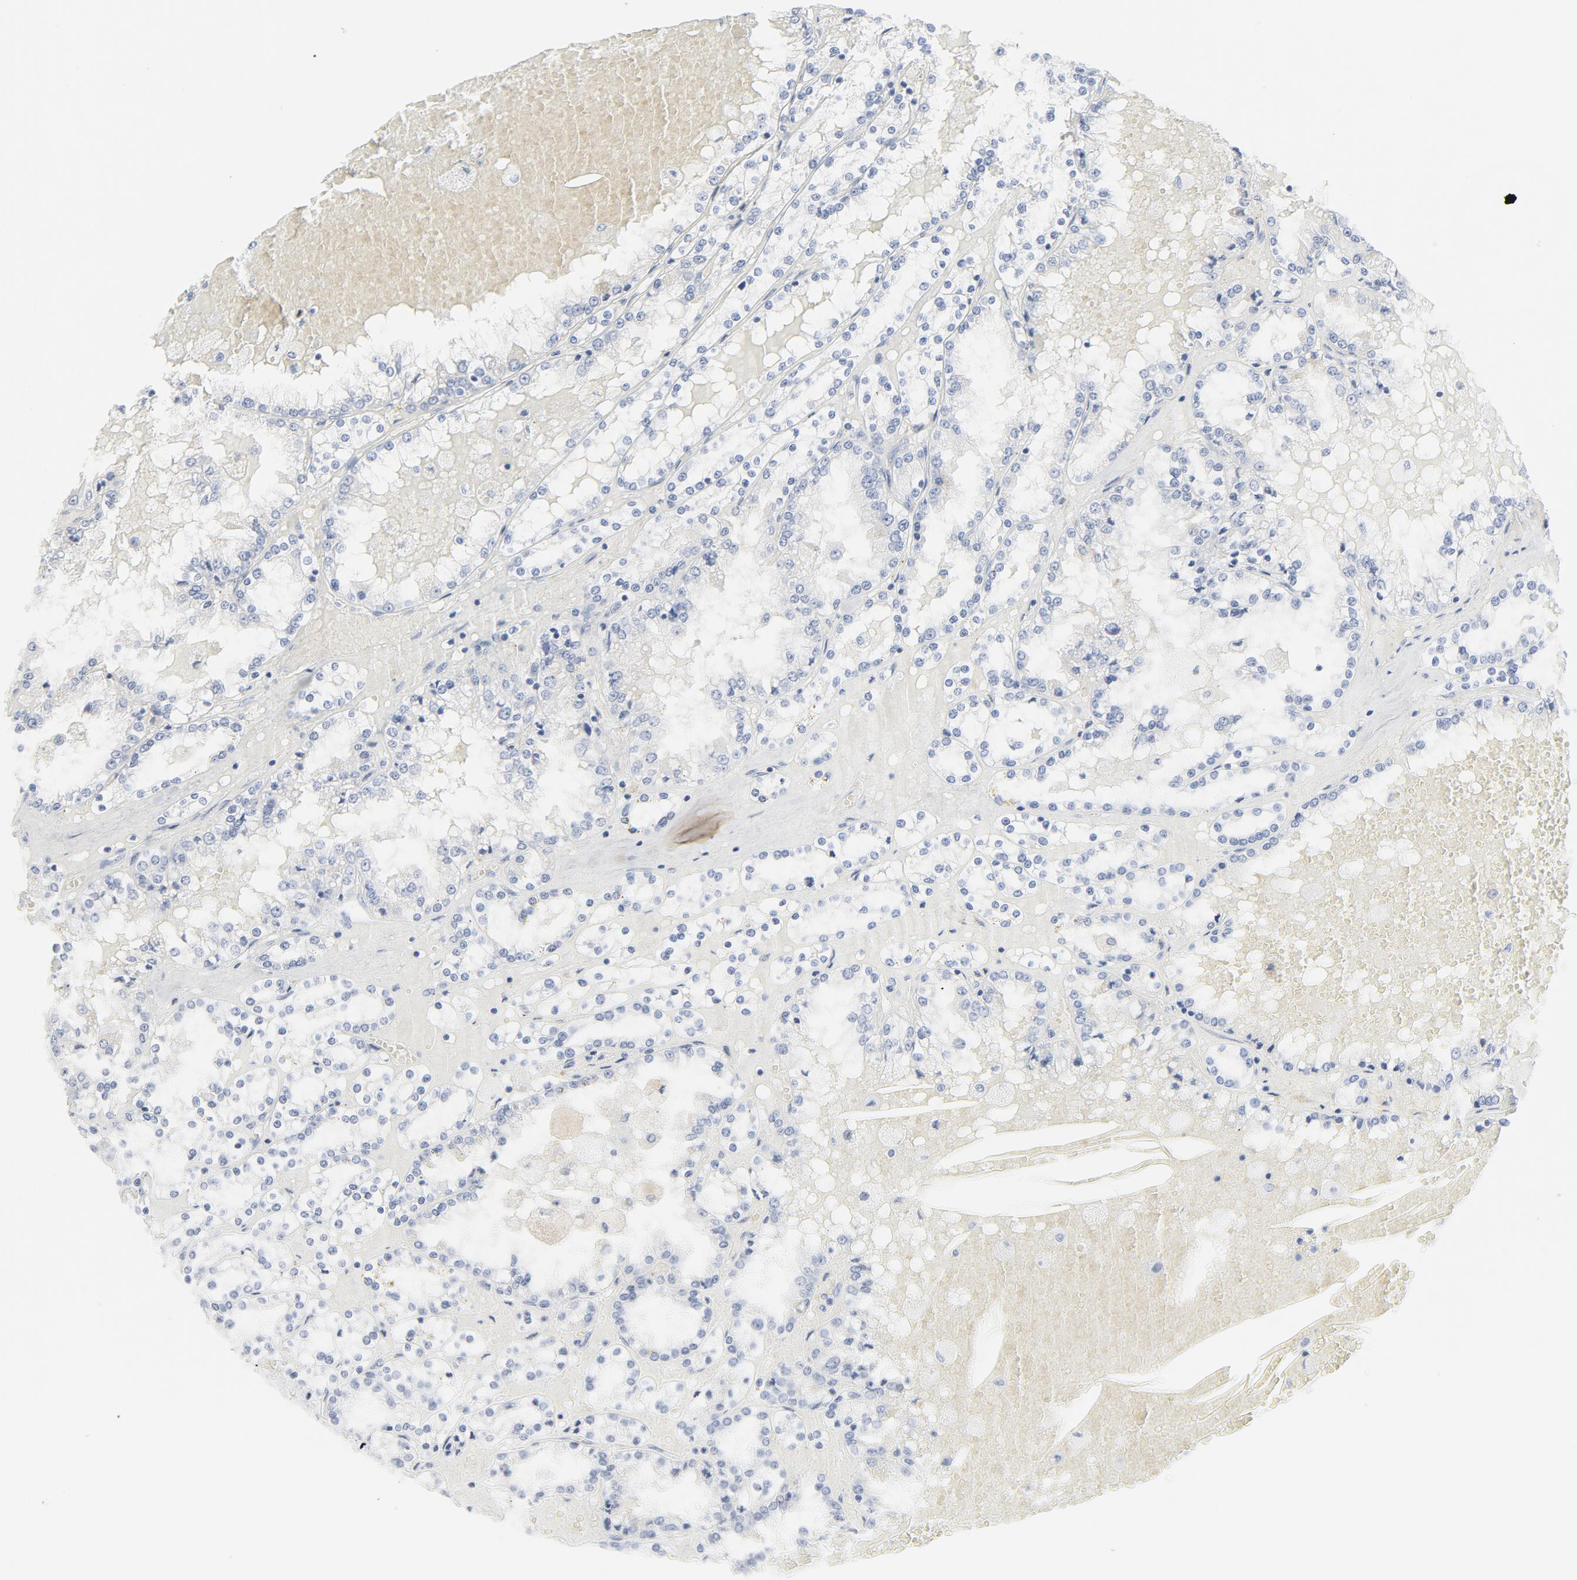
{"staining": {"intensity": "negative", "quantity": "none", "location": "none"}, "tissue": "renal cancer", "cell_type": "Tumor cells", "image_type": "cancer", "snomed": [{"axis": "morphology", "description": "Adenocarcinoma, NOS"}, {"axis": "topography", "description": "Kidney"}], "caption": "A micrograph of human renal adenocarcinoma is negative for staining in tumor cells. The staining is performed using DAB (3,3'-diaminobenzidine) brown chromogen with nuclei counter-stained in using hematoxylin.", "gene": "TUBB1", "patient": {"sex": "female", "age": 56}}